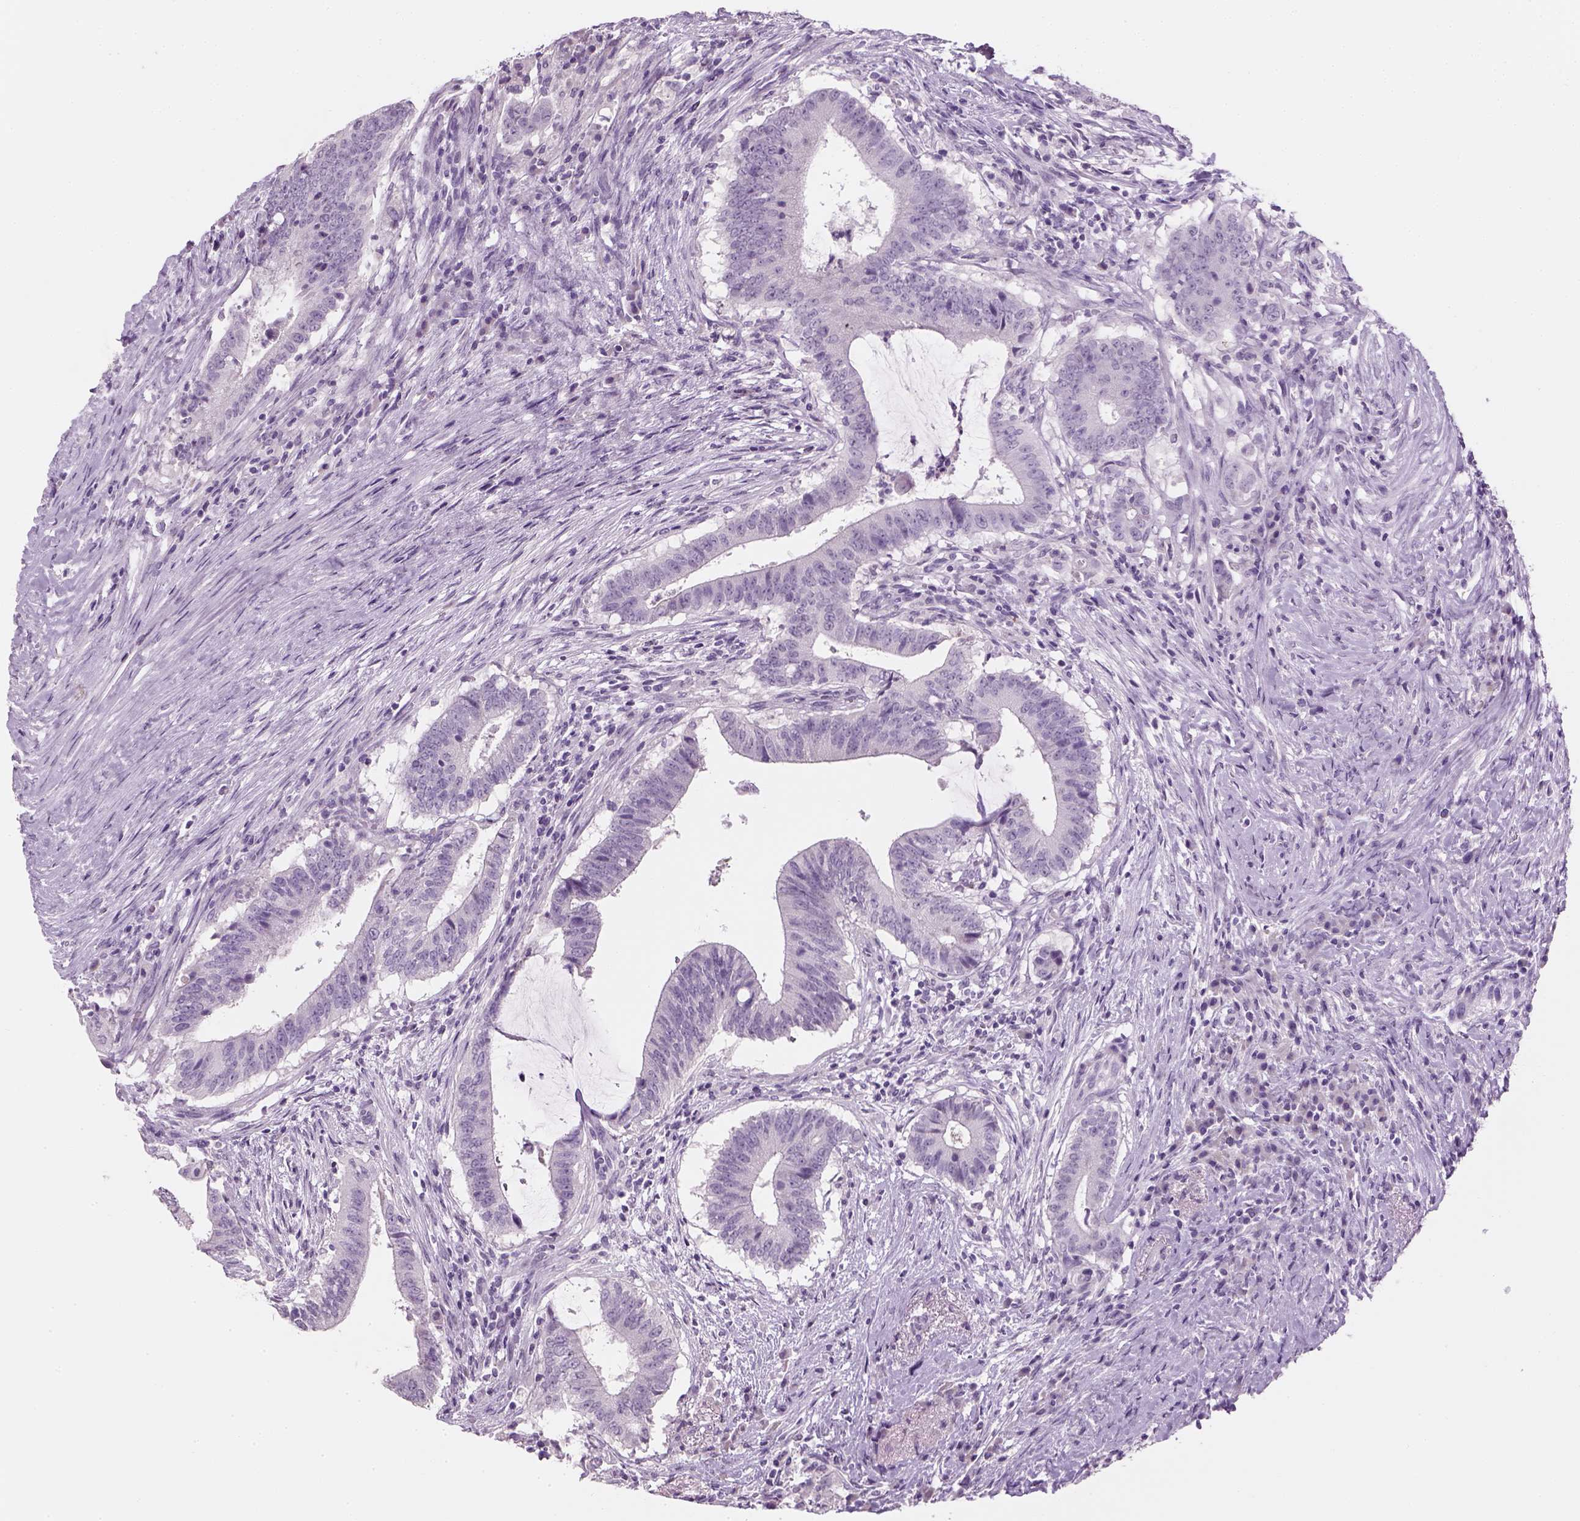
{"staining": {"intensity": "negative", "quantity": "none", "location": "none"}, "tissue": "colorectal cancer", "cell_type": "Tumor cells", "image_type": "cancer", "snomed": [{"axis": "morphology", "description": "Adenocarcinoma, NOS"}, {"axis": "topography", "description": "Colon"}], "caption": "Colorectal cancer was stained to show a protein in brown. There is no significant positivity in tumor cells. (Stains: DAB (3,3'-diaminobenzidine) IHC with hematoxylin counter stain, Microscopy: brightfield microscopy at high magnification).", "gene": "TH", "patient": {"sex": "female", "age": 43}}